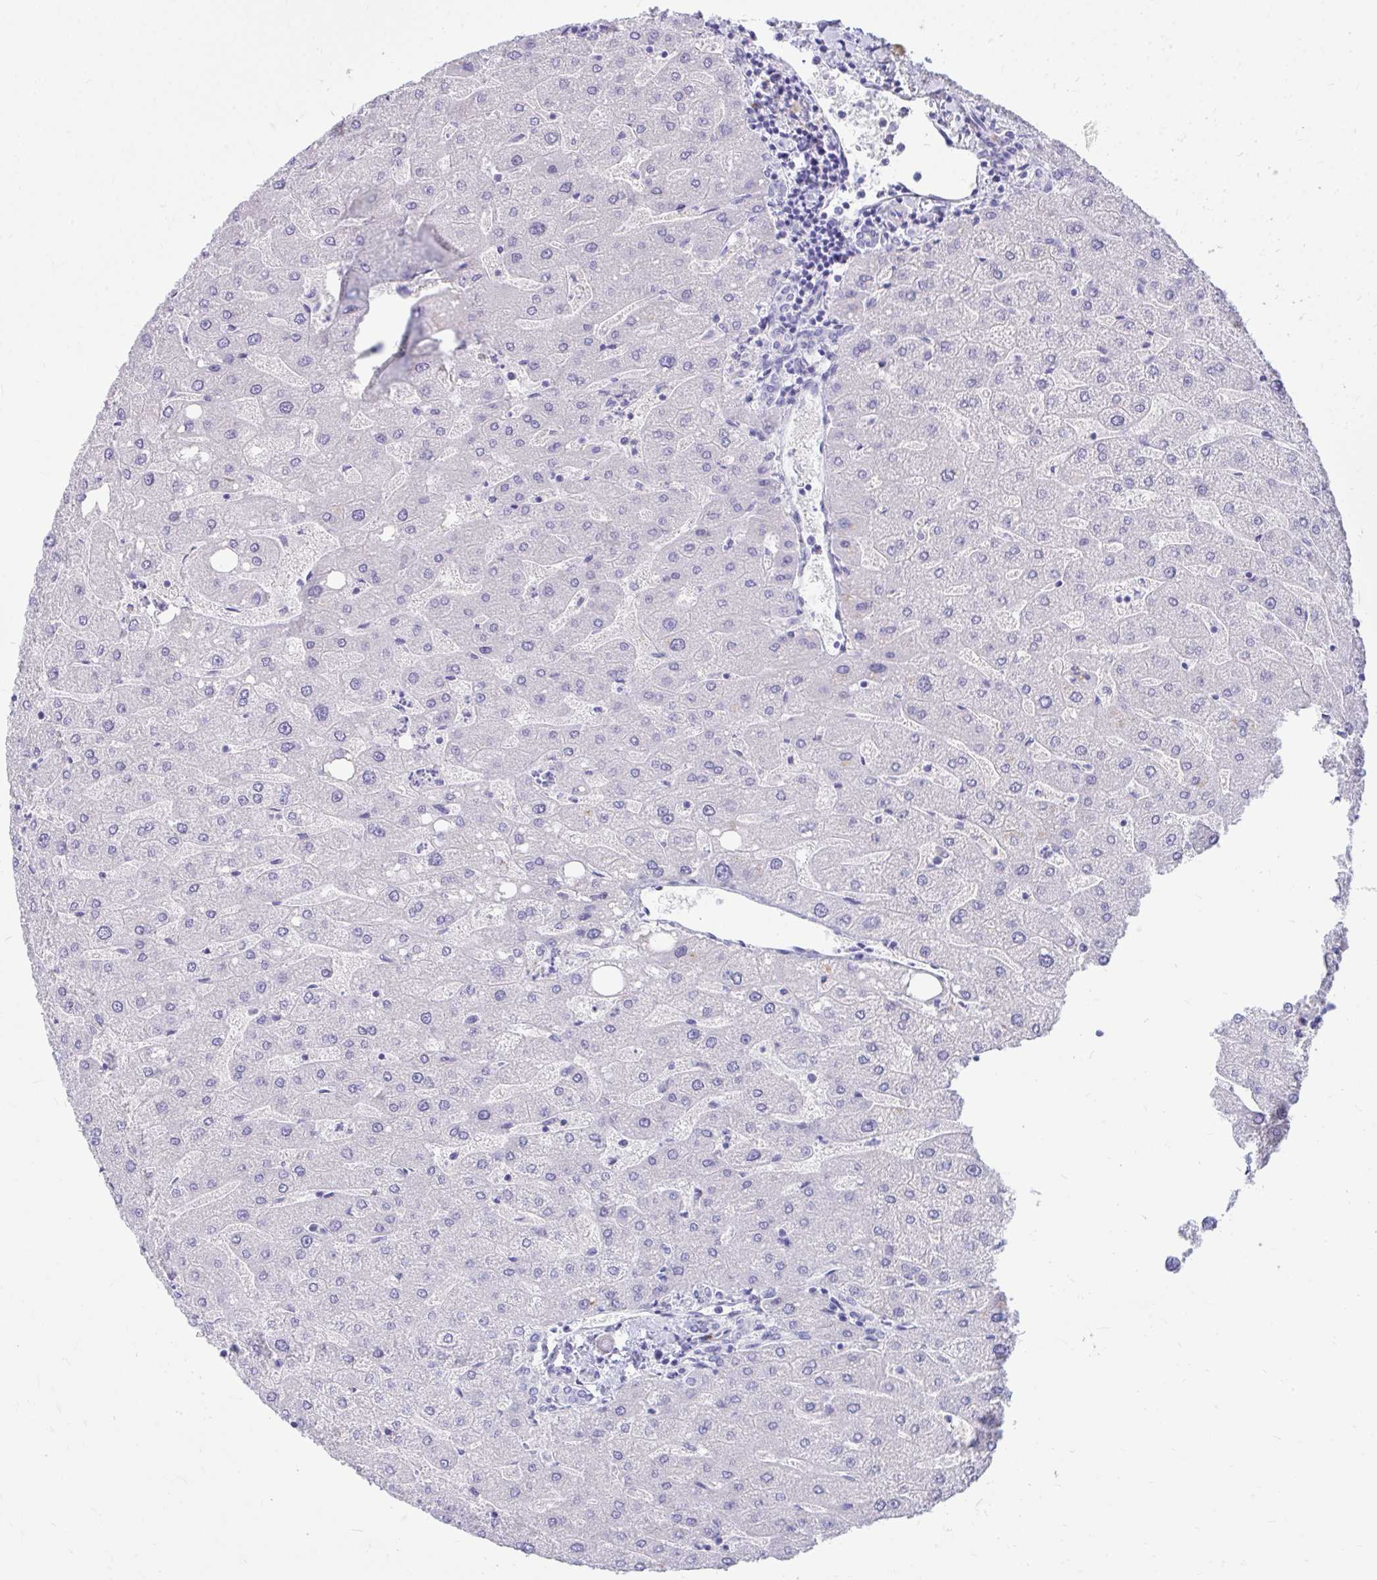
{"staining": {"intensity": "negative", "quantity": "none", "location": "none"}, "tissue": "liver", "cell_type": "Cholangiocytes", "image_type": "normal", "snomed": [{"axis": "morphology", "description": "Normal tissue, NOS"}, {"axis": "topography", "description": "Liver"}], "caption": "DAB (3,3'-diaminobenzidine) immunohistochemical staining of unremarkable liver demonstrates no significant staining in cholangiocytes.", "gene": "ANKDD1B", "patient": {"sex": "male", "age": 67}}